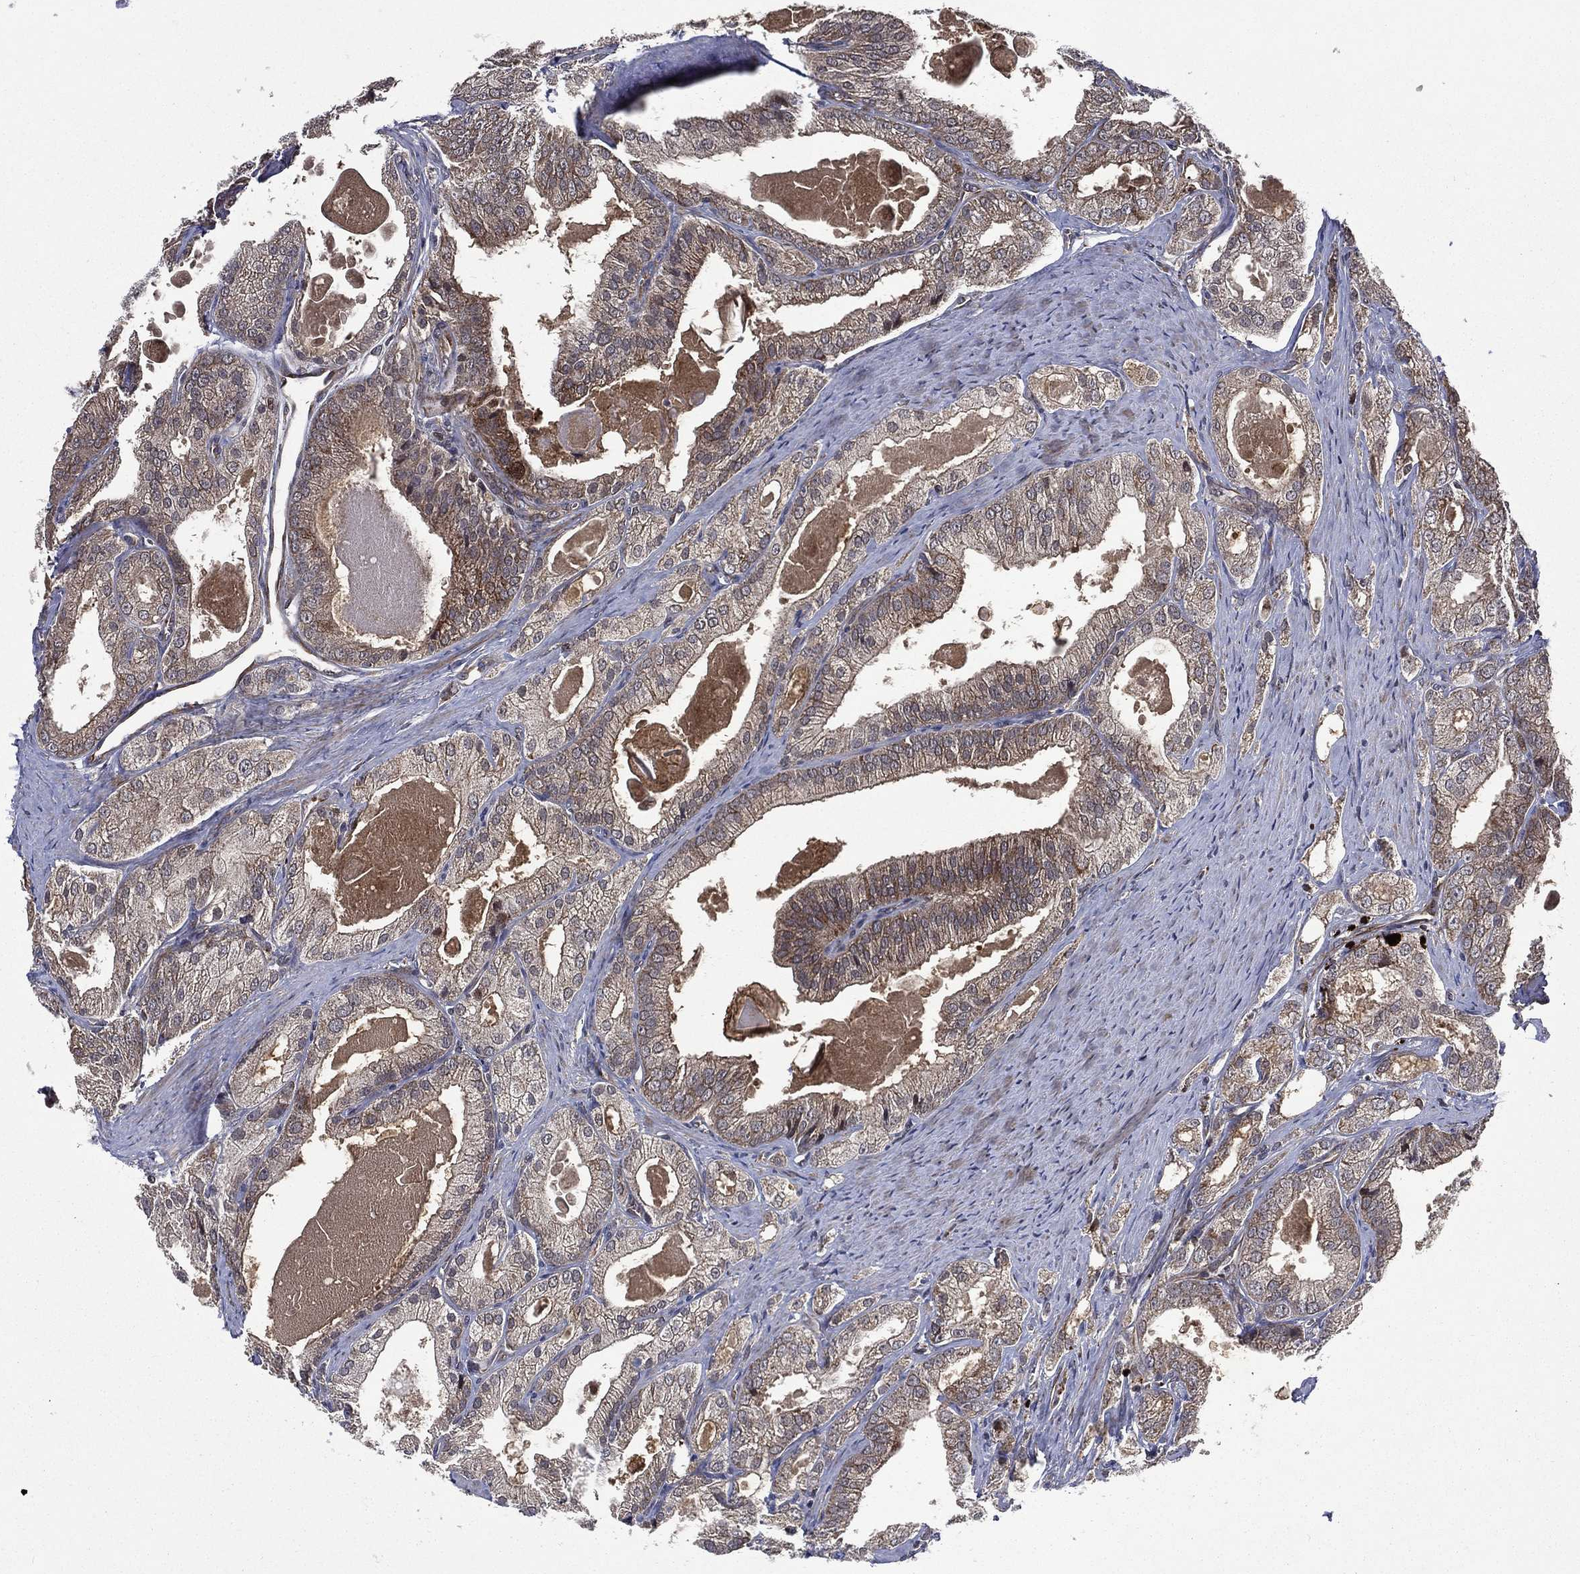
{"staining": {"intensity": "moderate", "quantity": "25%-75%", "location": "cytoplasmic/membranous"}, "tissue": "prostate cancer", "cell_type": "Tumor cells", "image_type": "cancer", "snomed": [{"axis": "morphology", "description": "Adenocarcinoma, NOS"}, {"axis": "morphology", "description": "Adenocarcinoma, High grade"}, {"axis": "topography", "description": "Prostate"}], "caption": "A brown stain highlights moderate cytoplasmic/membranous expression of a protein in prostate cancer (adenocarcinoma (high-grade)) tumor cells.", "gene": "RAB11FIP4", "patient": {"sex": "male", "age": 70}}